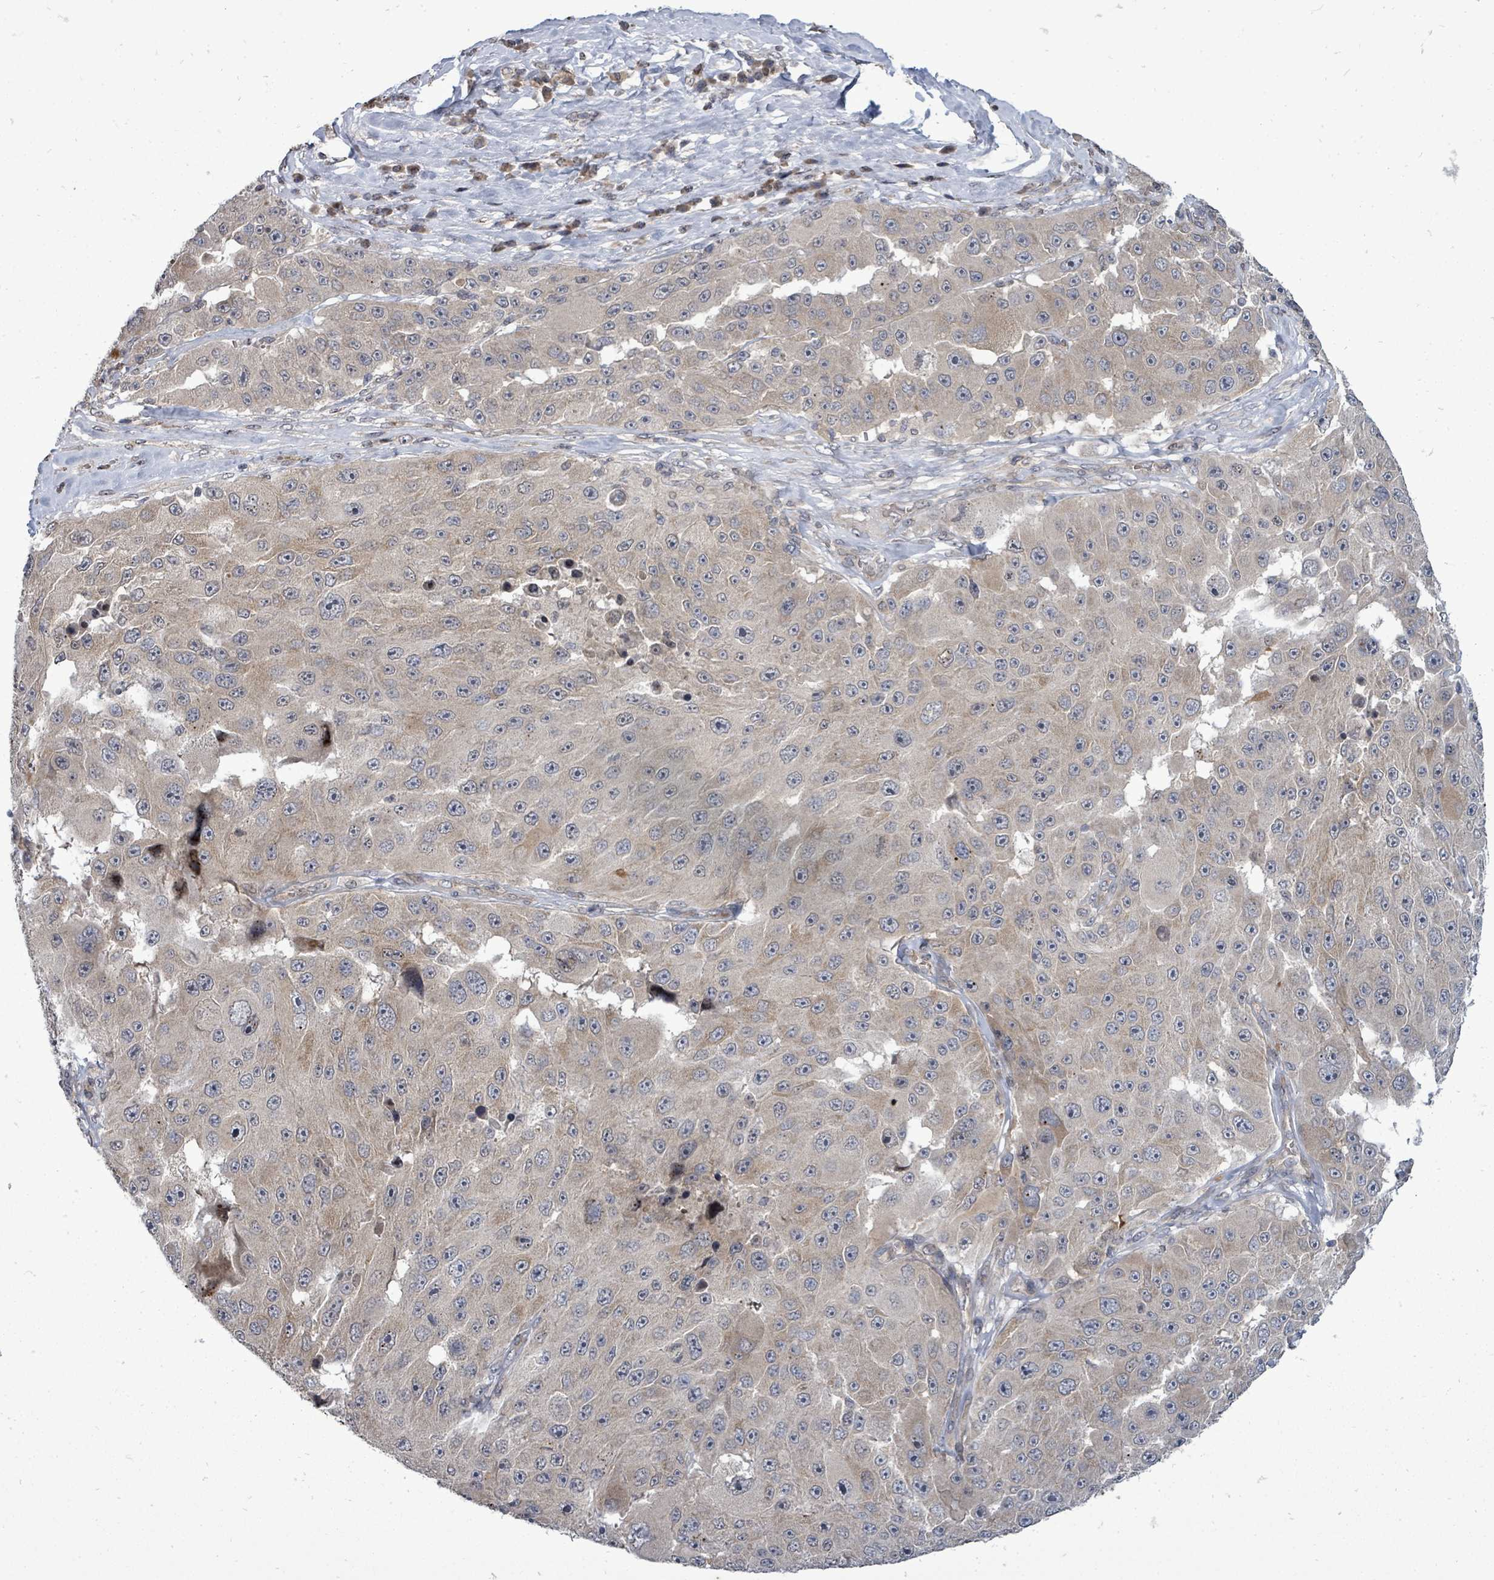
{"staining": {"intensity": "weak", "quantity": "<25%", "location": "cytoplasmic/membranous"}, "tissue": "melanoma", "cell_type": "Tumor cells", "image_type": "cancer", "snomed": [{"axis": "morphology", "description": "Malignant melanoma, Metastatic site"}, {"axis": "topography", "description": "Lymph node"}], "caption": "Immunohistochemistry histopathology image of neoplastic tissue: human malignant melanoma (metastatic site) stained with DAB displays no significant protein staining in tumor cells.", "gene": "RALGAPB", "patient": {"sex": "male", "age": 62}}